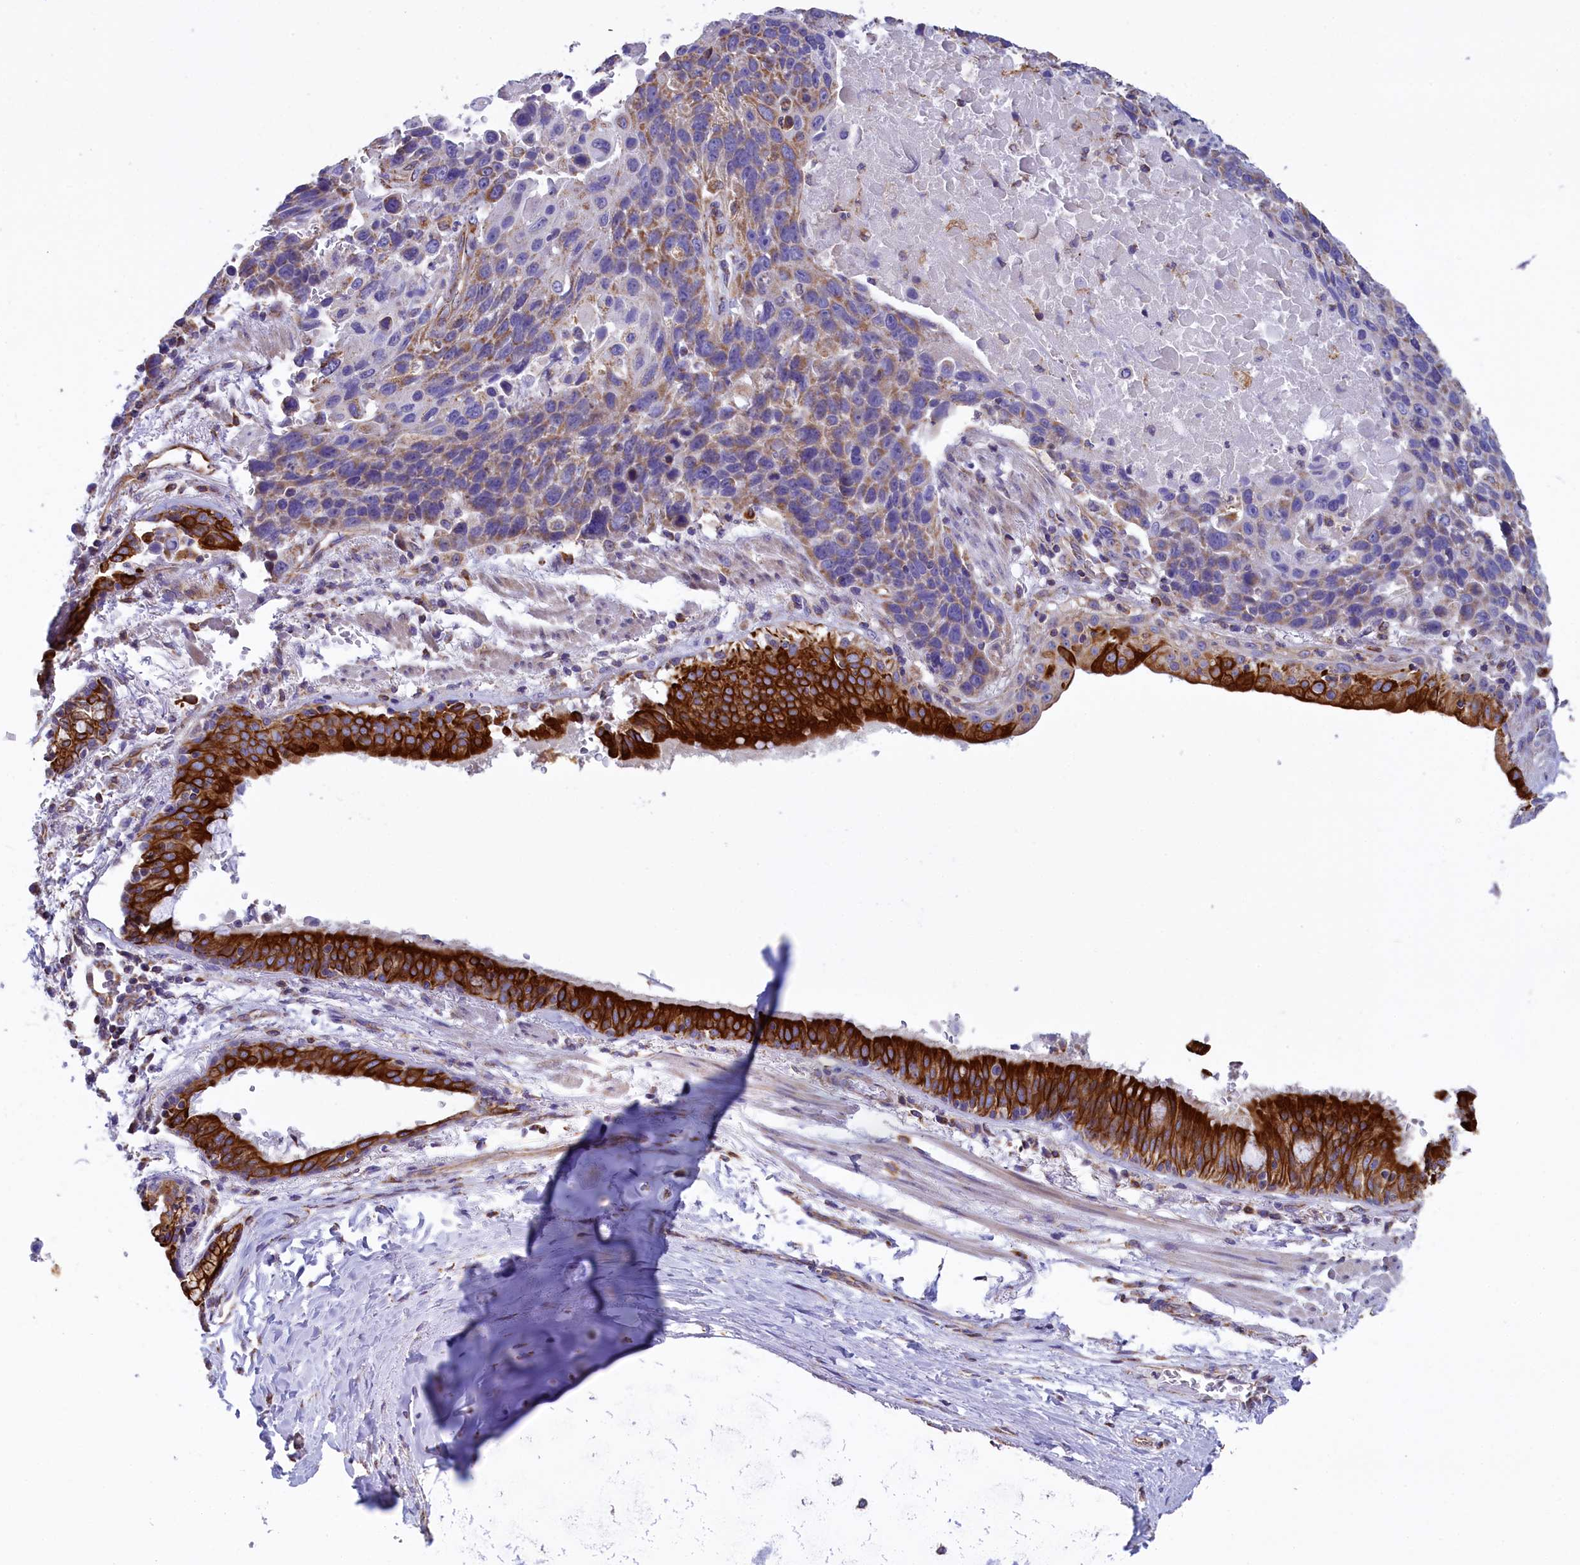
{"staining": {"intensity": "moderate", "quantity": "<25%", "location": "cytoplasmic/membranous"}, "tissue": "lung cancer", "cell_type": "Tumor cells", "image_type": "cancer", "snomed": [{"axis": "morphology", "description": "Squamous cell carcinoma, NOS"}, {"axis": "topography", "description": "Lung"}], "caption": "High-magnification brightfield microscopy of lung cancer stained with DAB (brown) and counterstained with hematoxylin (blue). tumor cells exhibit moderate cytoplasmic/membranous positivity is seen in about<25% of cells.", "gene": "GATB", "patient": {"sex": "male", "age": 66}}